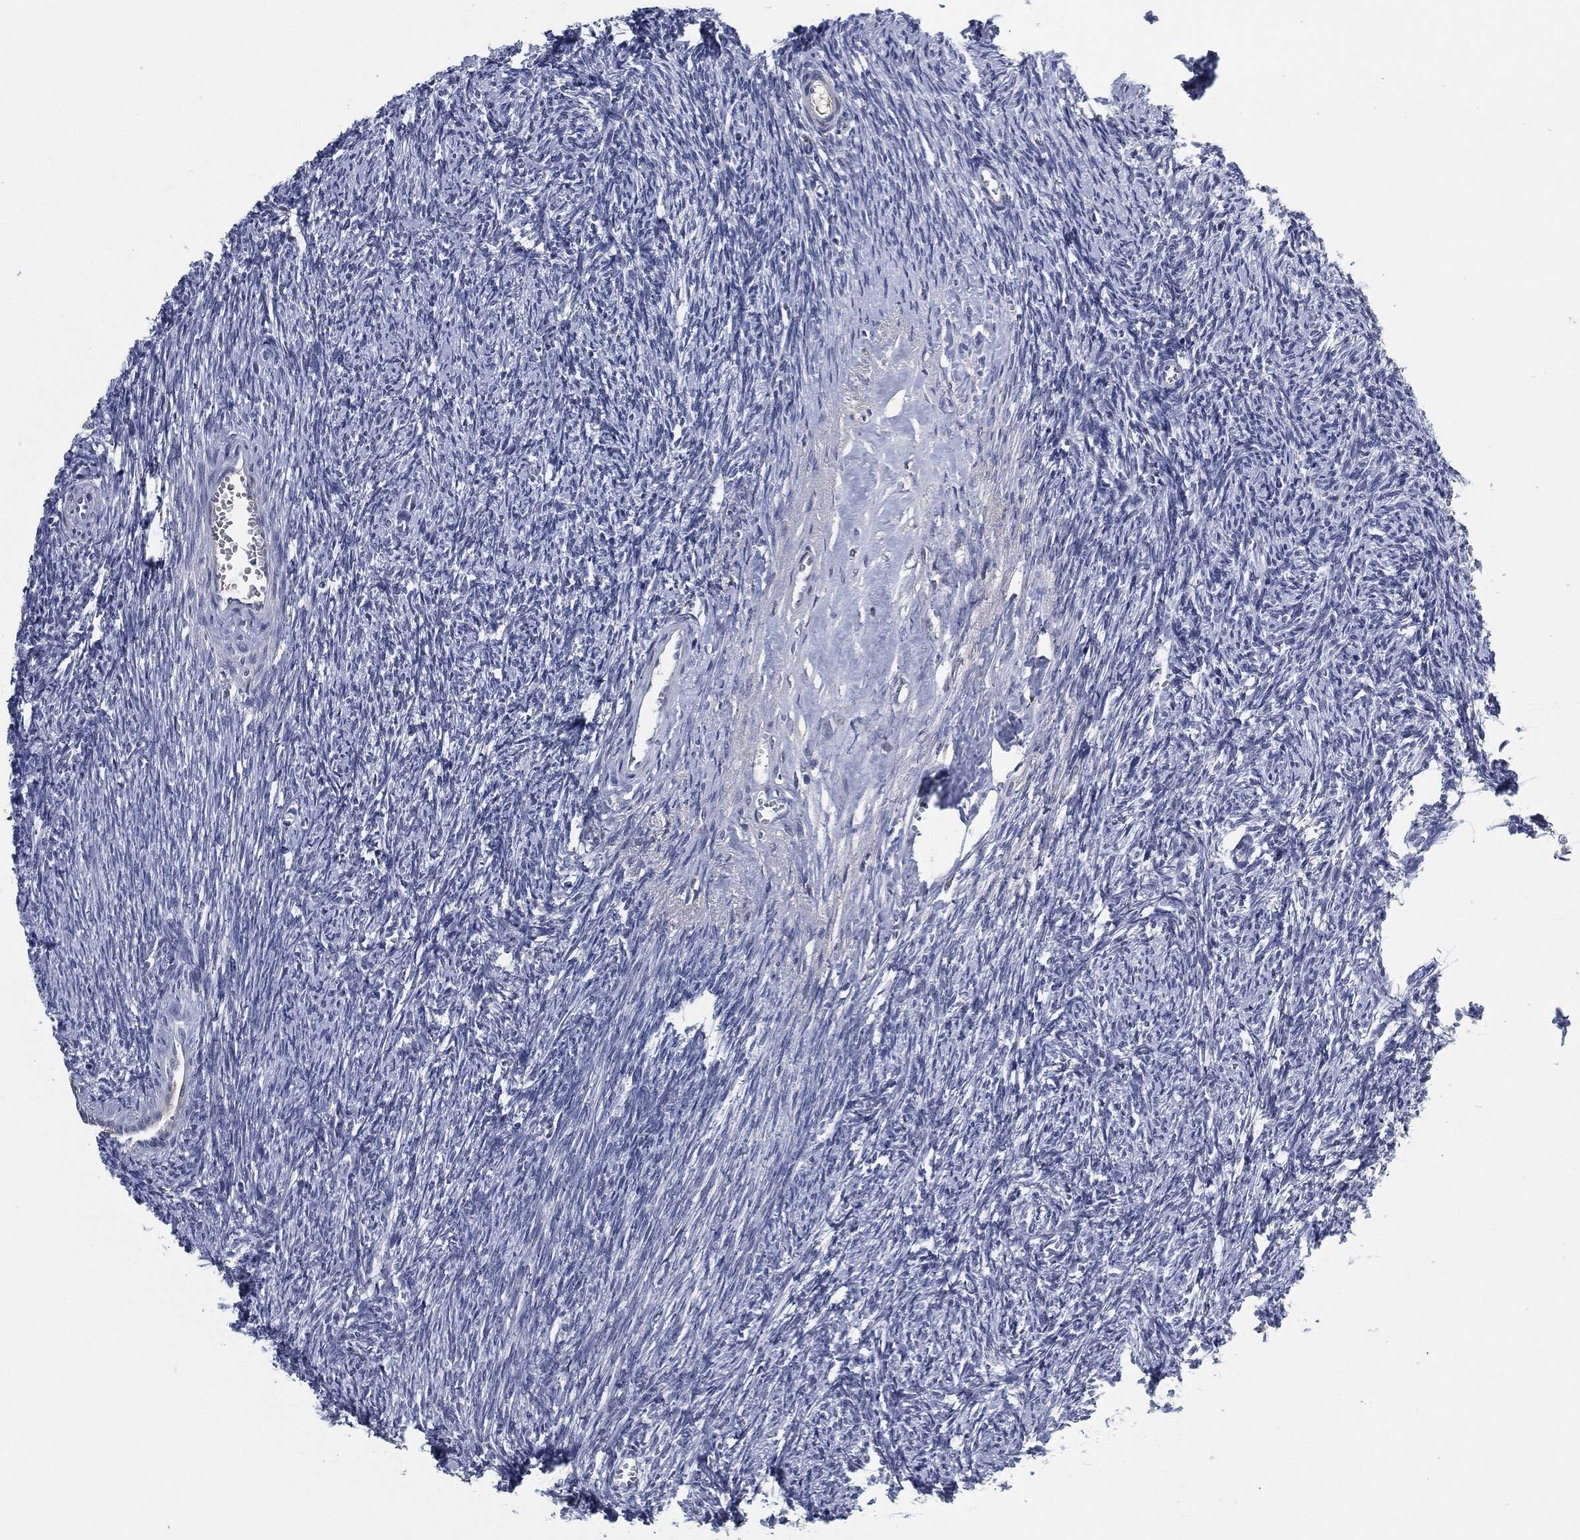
{"staining": {"intensity": "negative", "quantity": "none", "location": "none"}, "tissue": "ovary", "cell_type": "Ovarian stroma cells", "image_type": "normal", "snomed": [{"axis": "morphology", "description": "Normal tissue, NOS"}, {"axis": "topography", "description": "Fallopian tube"}, {"axis": "topography", "description": "Ovary"}], "caption": "Immunohistochemical staining of benign human ovary demonstrates no significant expression in ovarian stroma cells. (Immunohistochemistry, brightfield microscopy, high magnification).", "gene": "IL2RG", "patient": {"sex": "female", "age": 33}}